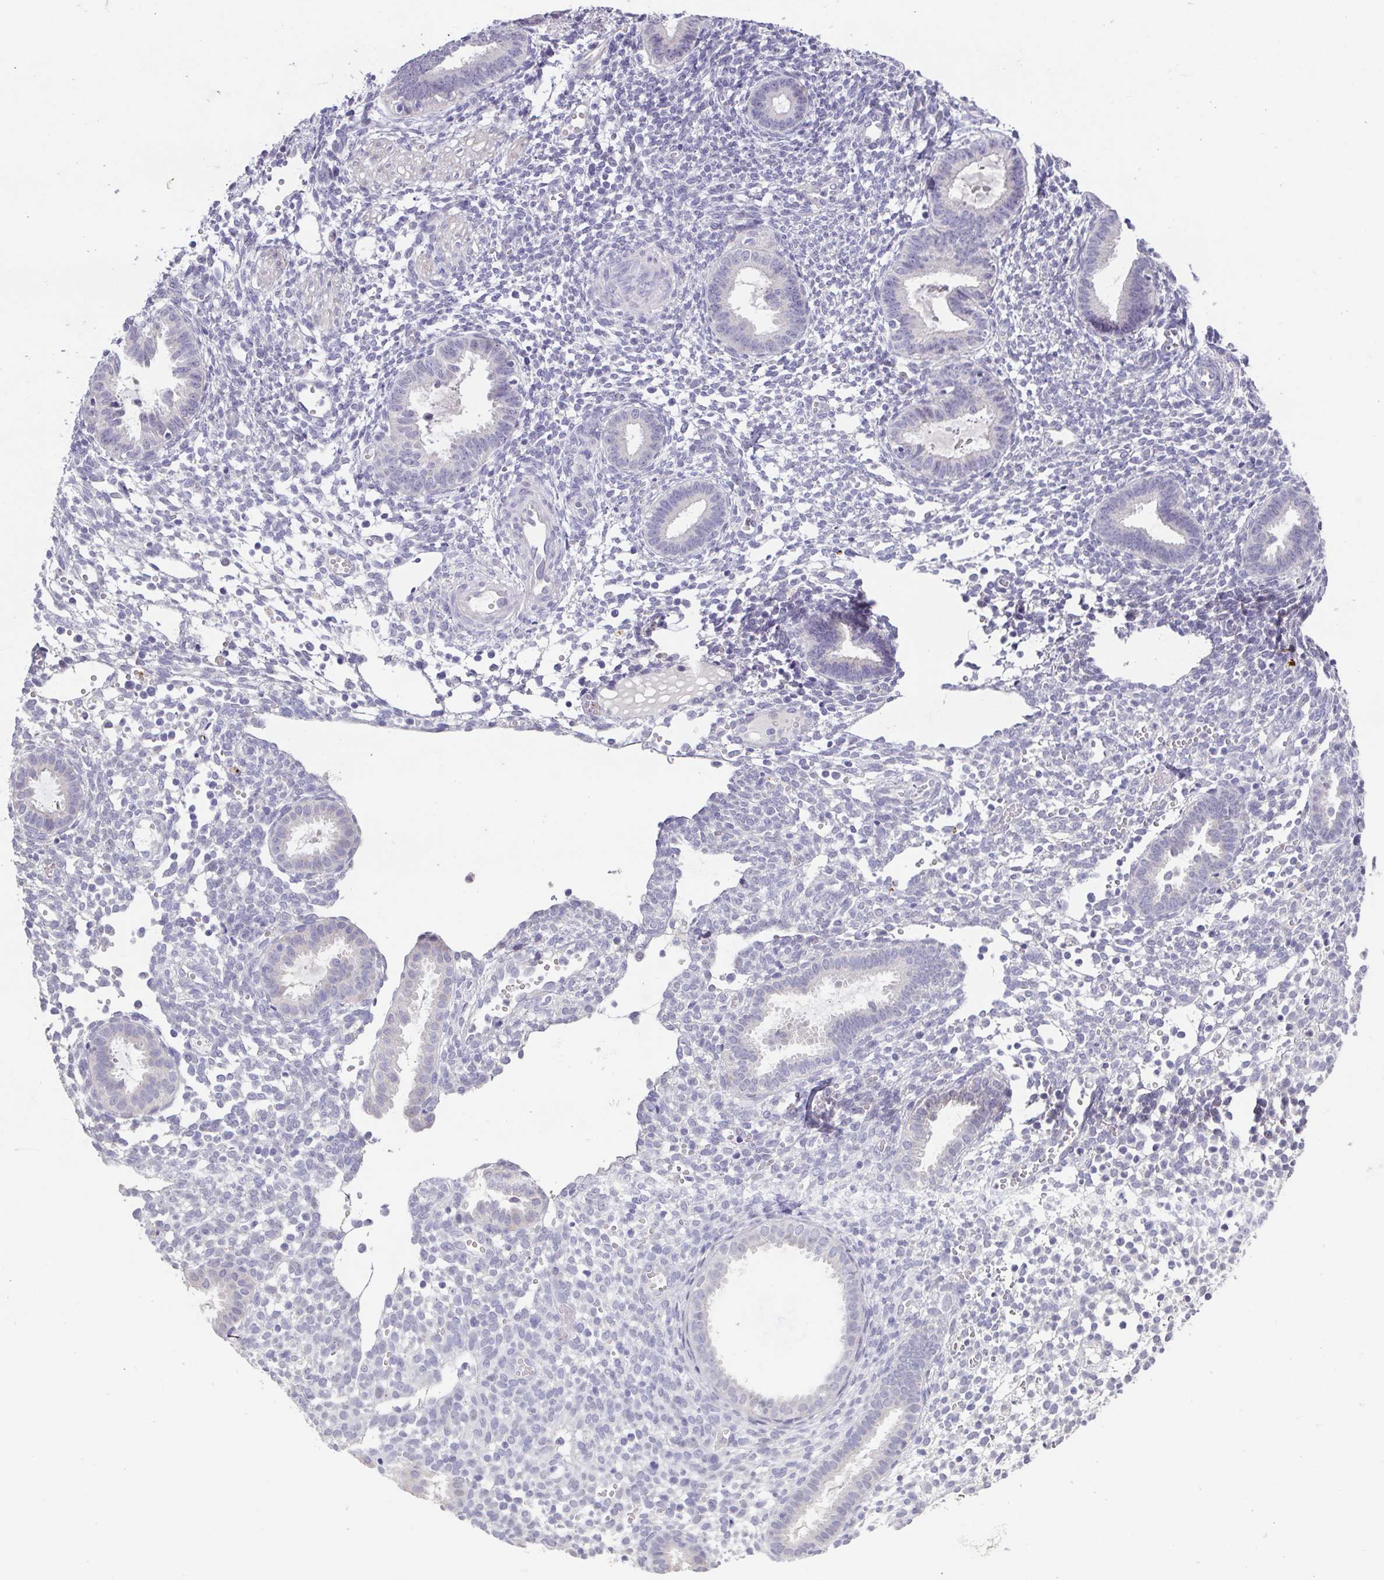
{"staining": {"intensity": "negative", "quantity": "none", "location": "none"}, "tissue": "endometrium", "cell_type": "Cells in endometrial stroma", "image_type": "normal", "snomed": [{"axis": "morphology", "description": "Normal tissue, NOS"}, {"axis": "topography", "description": "Endometrium"}], "caption": "Cells in endometrial stroma are negative for protein expression in unremarkable human endometrium. Brightfield microscopy of IHC stained with DAB (3,3'-diaminobenzidine) (brown) and hematoxylin (blue), captured at high magnification.", "gene": "GHRL", "patient": {"sex": "female", "age": 36}}